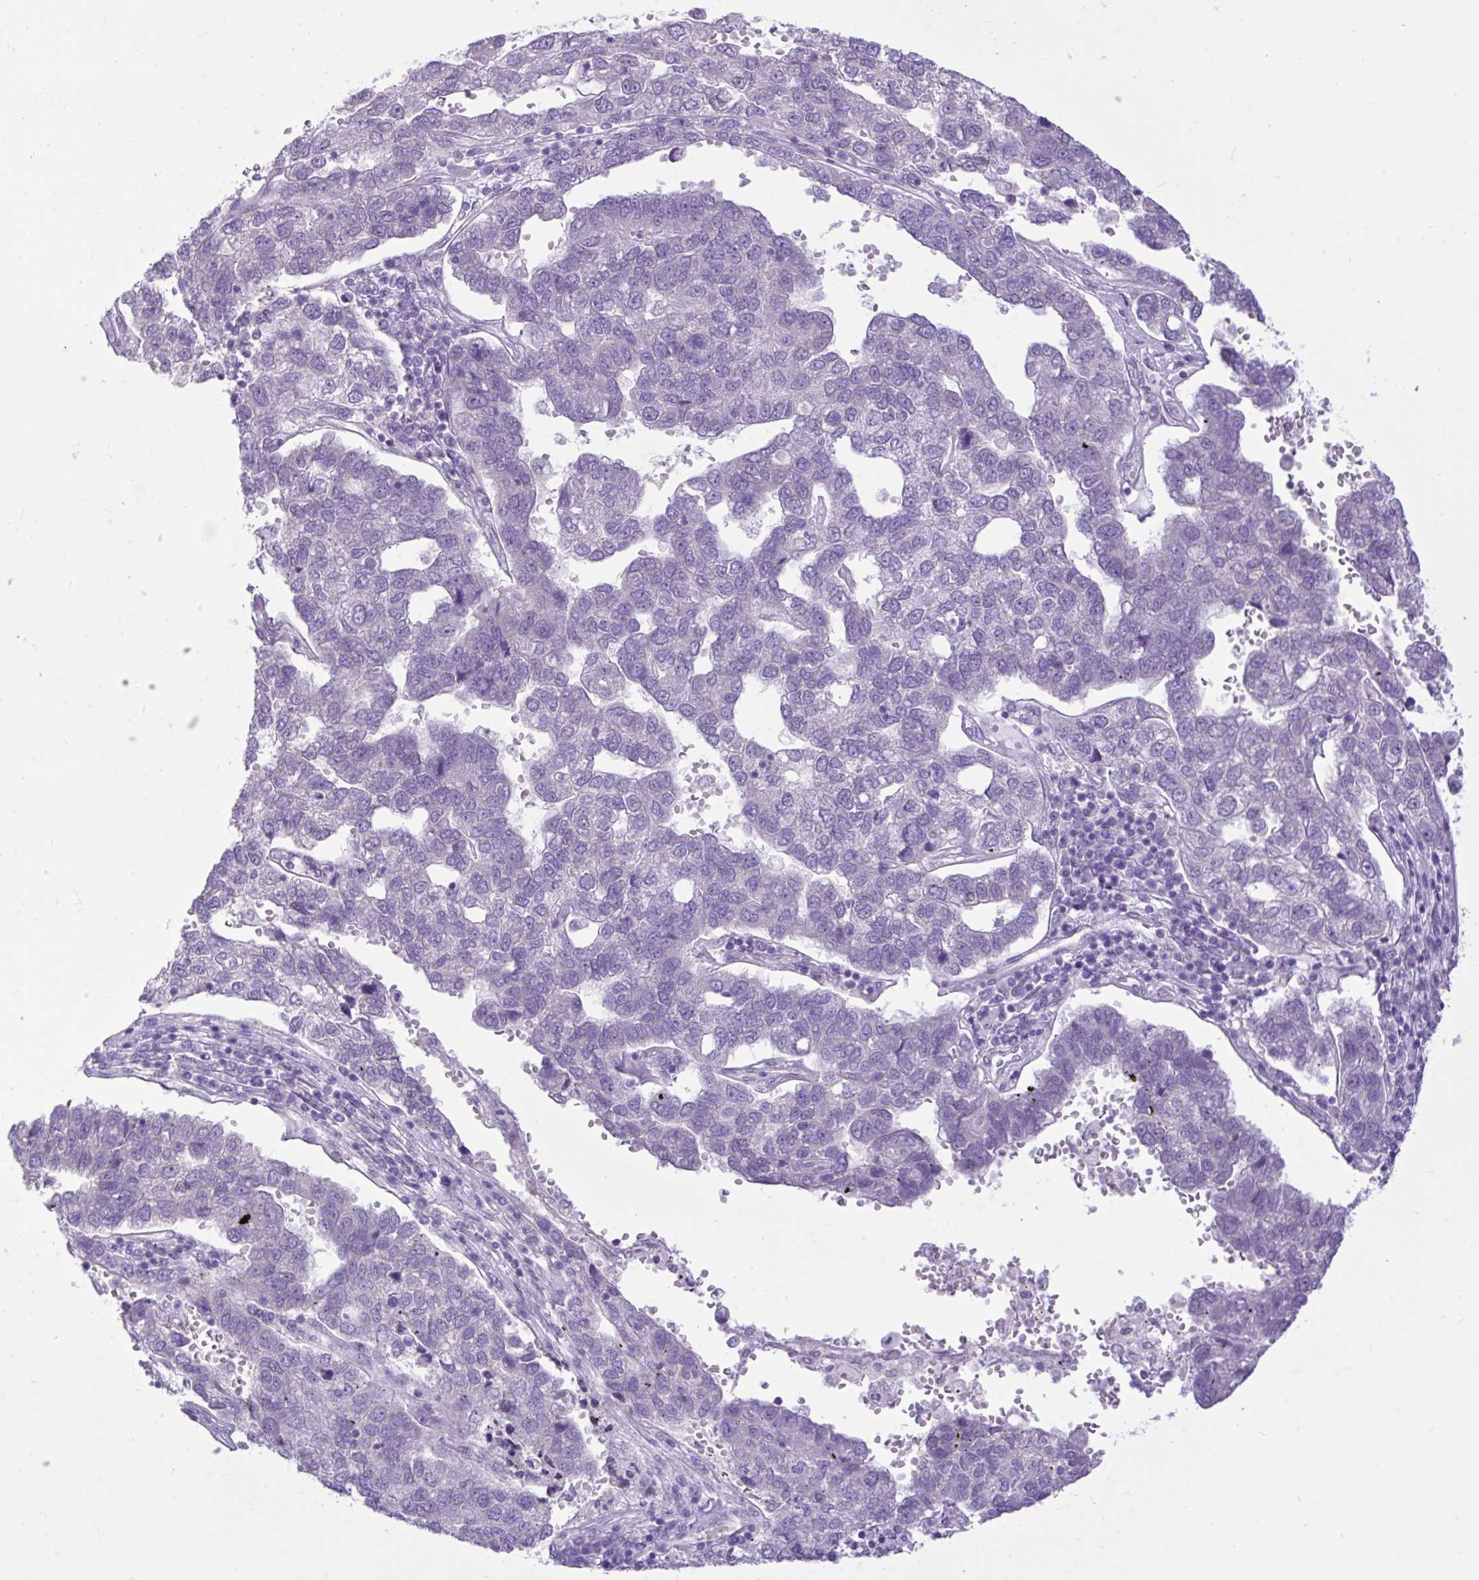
{"staining": {"intensity": "negative", "quantity": "none", "location": "none"}, "tissue": "pancreatic cancer", "cell_type": "Tumor cells", "image_type": "cancer", "snomed": [{"axis": "morphology", "description": "Adenocarcinoma, NOS"}, {"axis": "topography", "description": "Pancreas"}], "caption": "A histopathology image of pancreatic cancer (adenocarcinoma) stained for a protein displays no brown staining in tumor cells. The staining is performed using DAB brown chromogen with nuclei counter-stained in using hematoxylin.", "gene": "CEACAM18", "patient": {"sex": "female", "age": 61}}